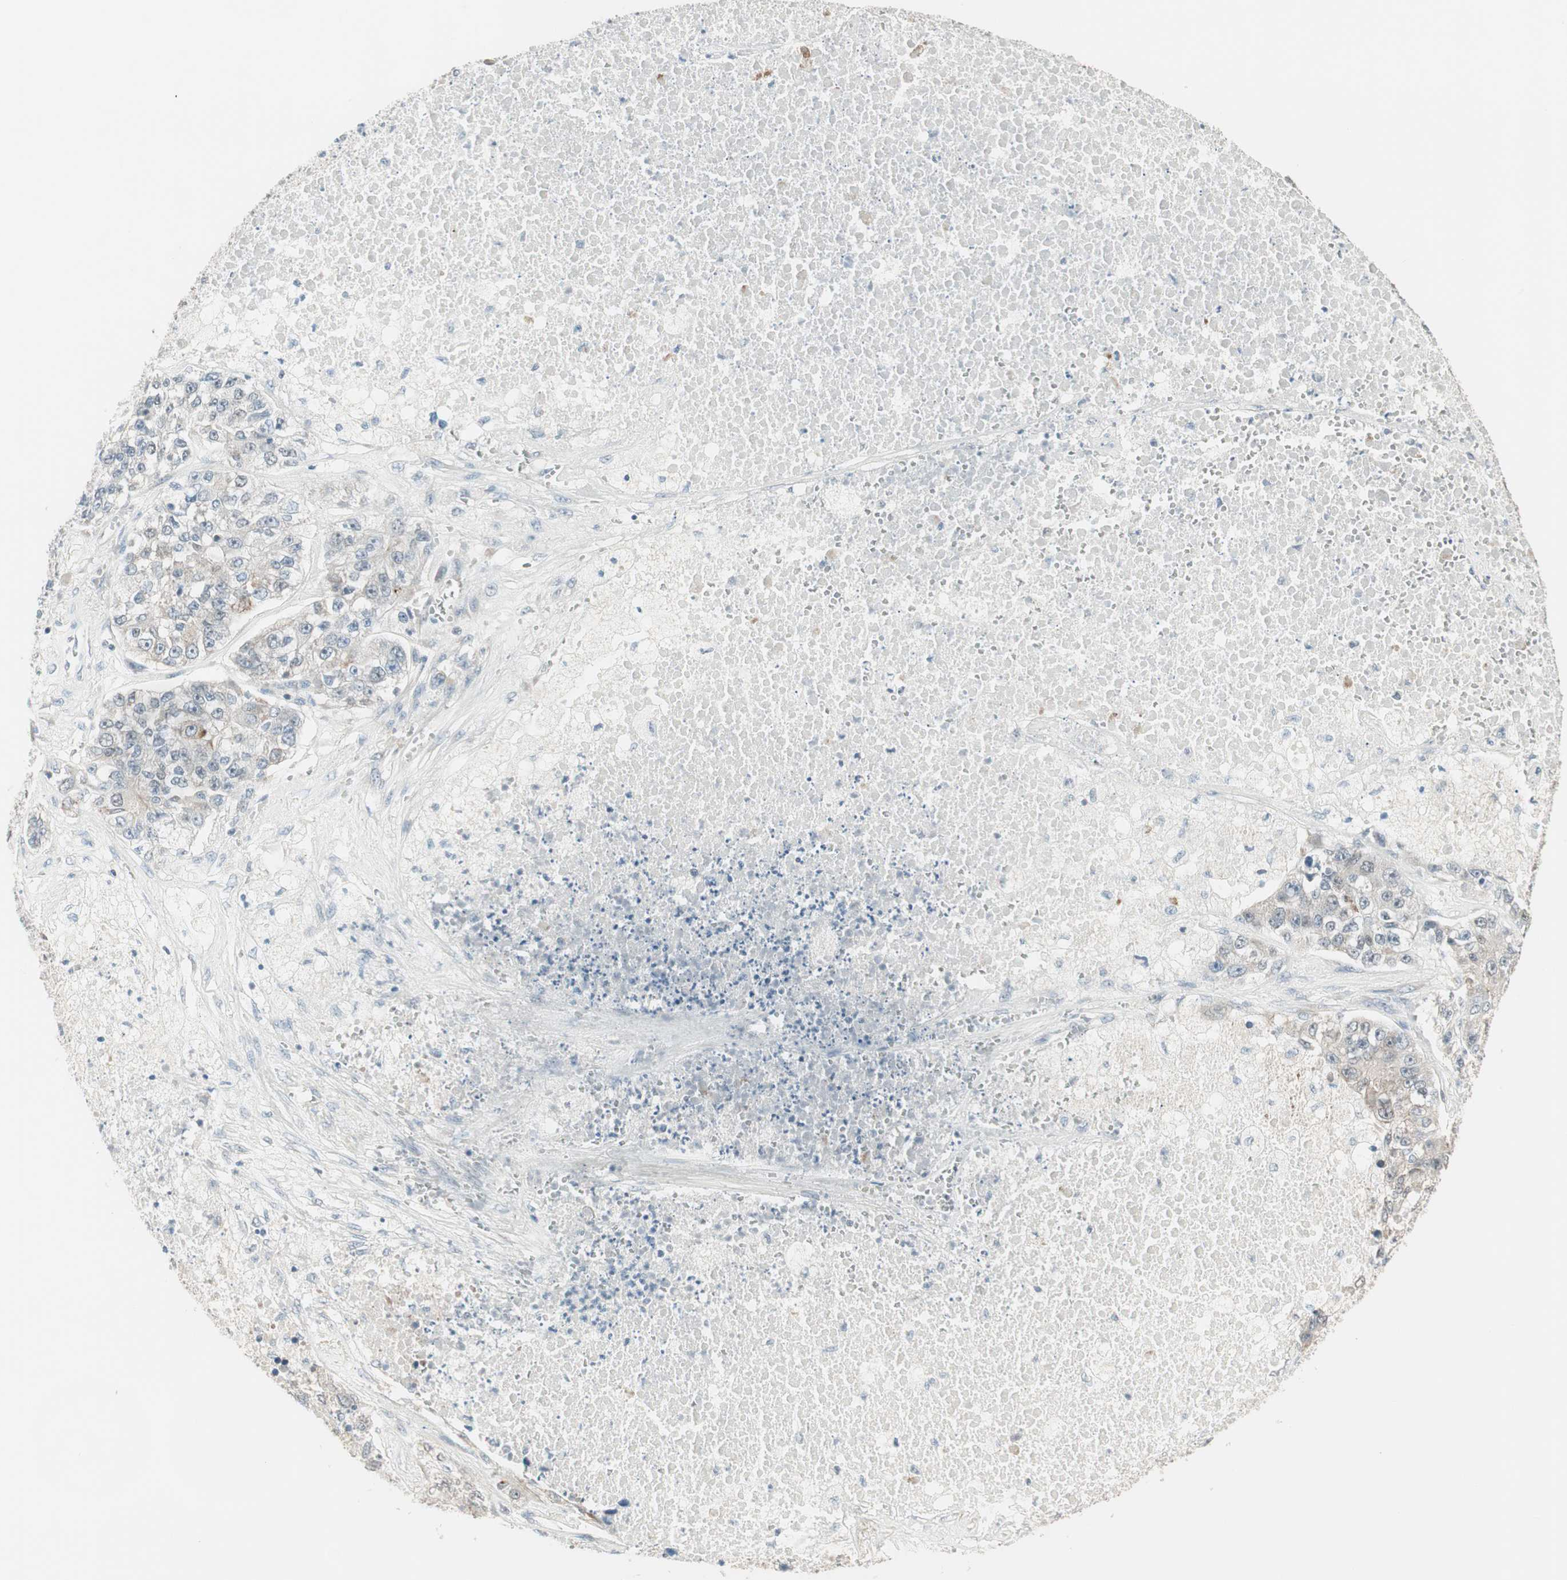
{"staining": {"intensity": "weak", "quantity": "<25%", "location": "cytoplasmic/membranous"}, "tissue": "lung cancer", "cell_type": "Tumor cells", "image_type": "cancer", "snomed": [{"axis": "morphology", "description": "Adenocarcinoma, NOS"}, {"axis": "topography", "description": "Lung"}], "caption": "Tumor cells are negative for brown protein staining in lung adenocarcinoma.", "gene": "PDZK1", "patient": {"sex": "male", "age": 49}}